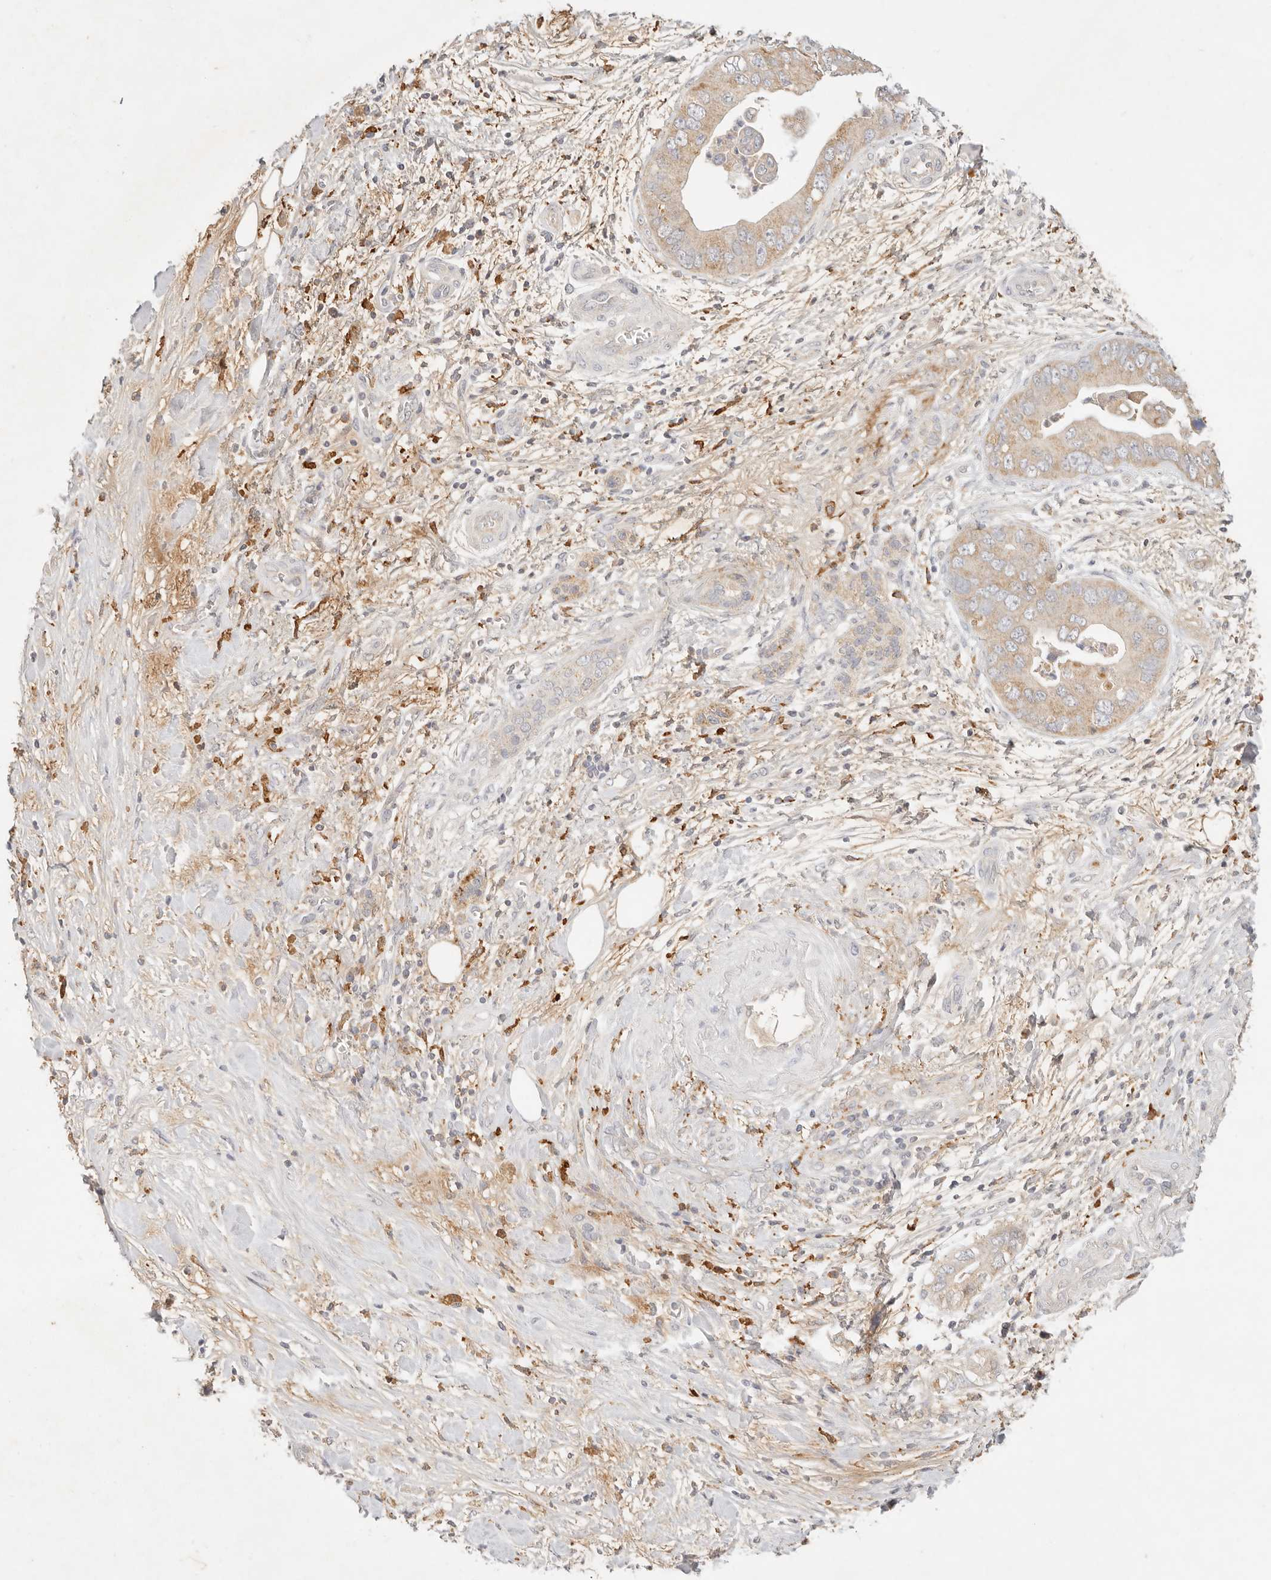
{"staining": {"intensity": "weak", "quantity": ">75%", "location": "cytoplasmic/membranous"}, "tissue": "pancreatic cancer", "cell_type": "Tumor cells", "image_type": "cancer", "snomed": [{"axis": "morphology", "description": "Adenocarcinoma, NOS"}, {"axis": "topography", "description": "Pancreas"}], "caption": "A brown stain highlights weak cytoplasmic/membranous staining of a protein in human adenocarcinoma (pancreatic) tumor cells.", "gene": "HK2", "patient": {"sex": "female", "age": 78}}